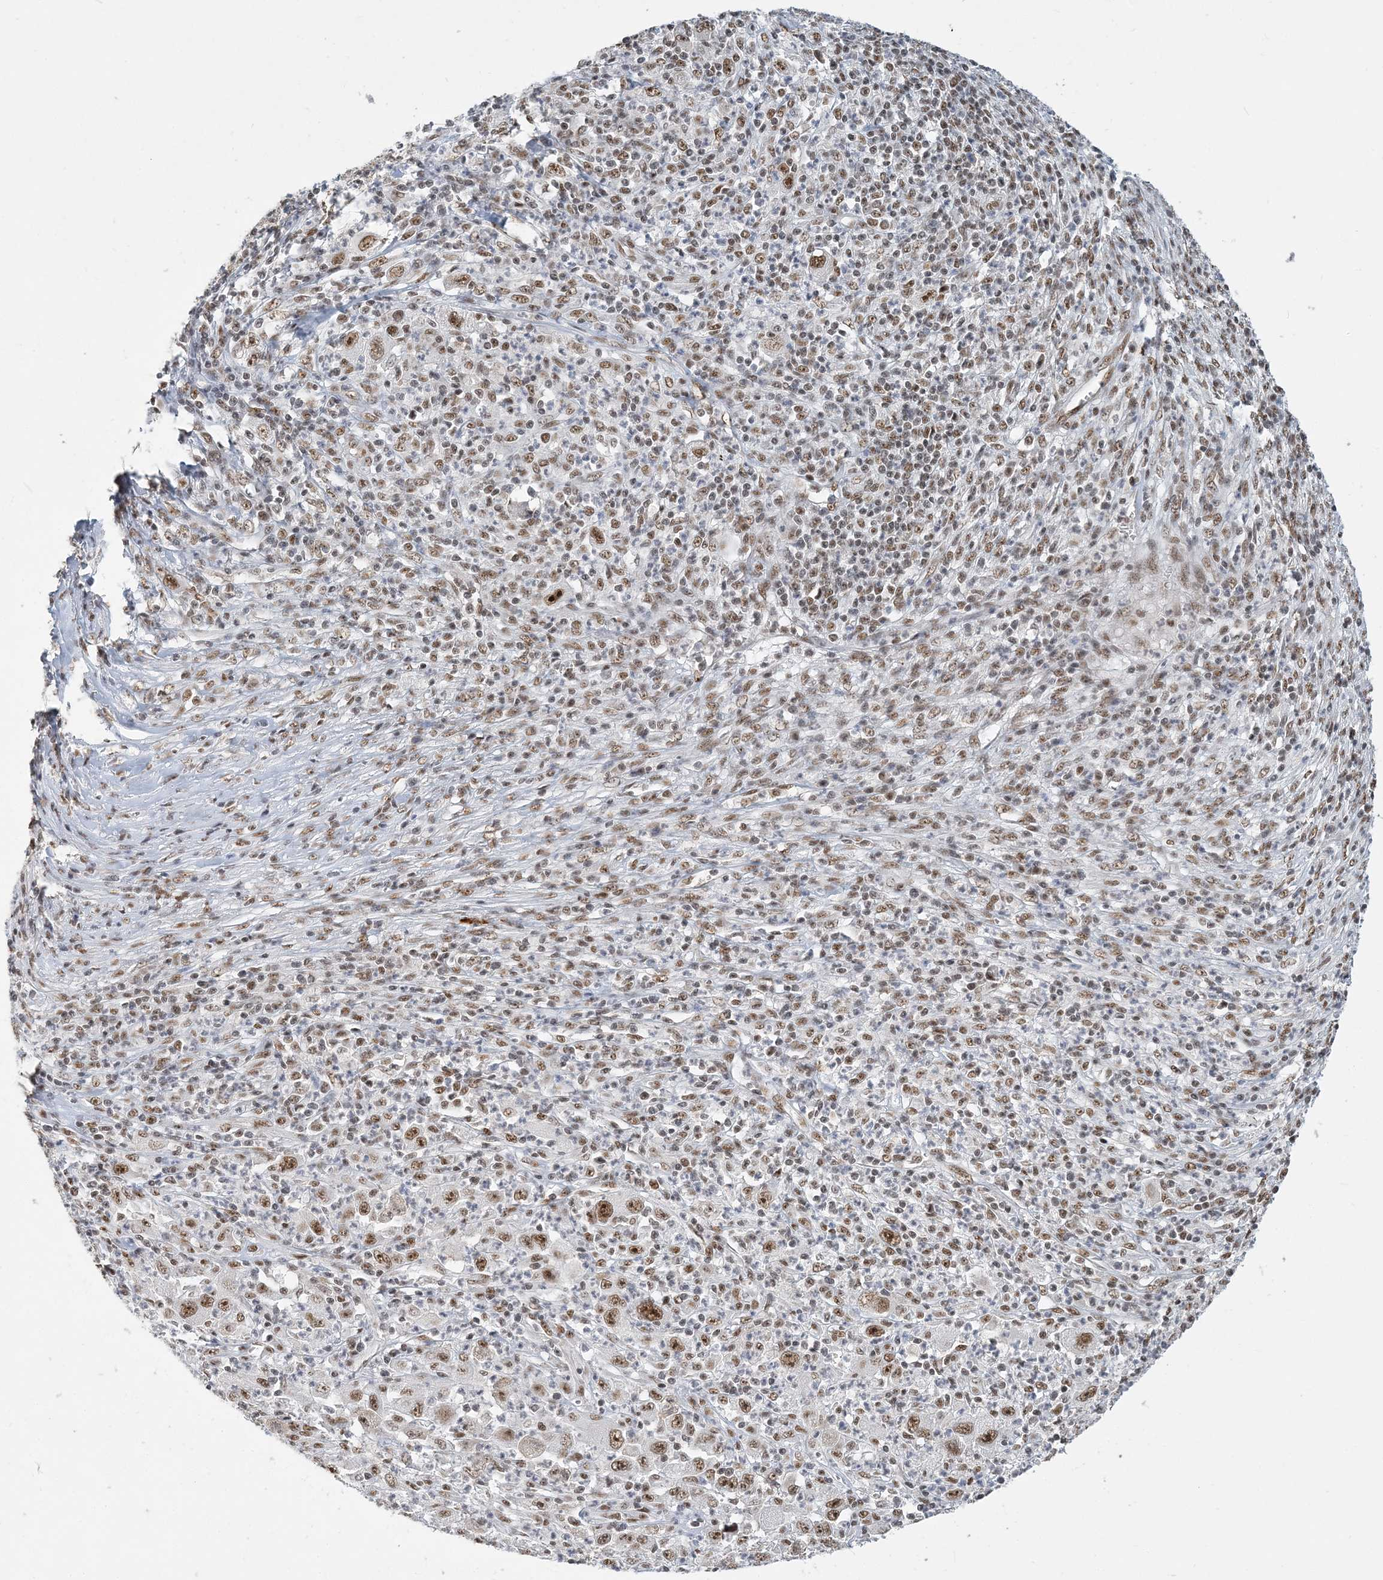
{"staining": {"intensity": "strong", "quantity": ">75%", "location": "nuclear"}, "tissue": "melanoma", "cell_type": "Tumor cells", "image_type": "cancer", "snomed": [{"axis": "morphology", "description": "Malignant melanoma, Metastatic site"}, {"axis": "topography", "description": "Skin"}], "caption": "Immunohistochemical staining of human melanoma exhibits high levels of strong nuclear expression in about >75% of tumor cells.", "gene": "PLRG1", "patient": {"sex": "female", "age": 56}}